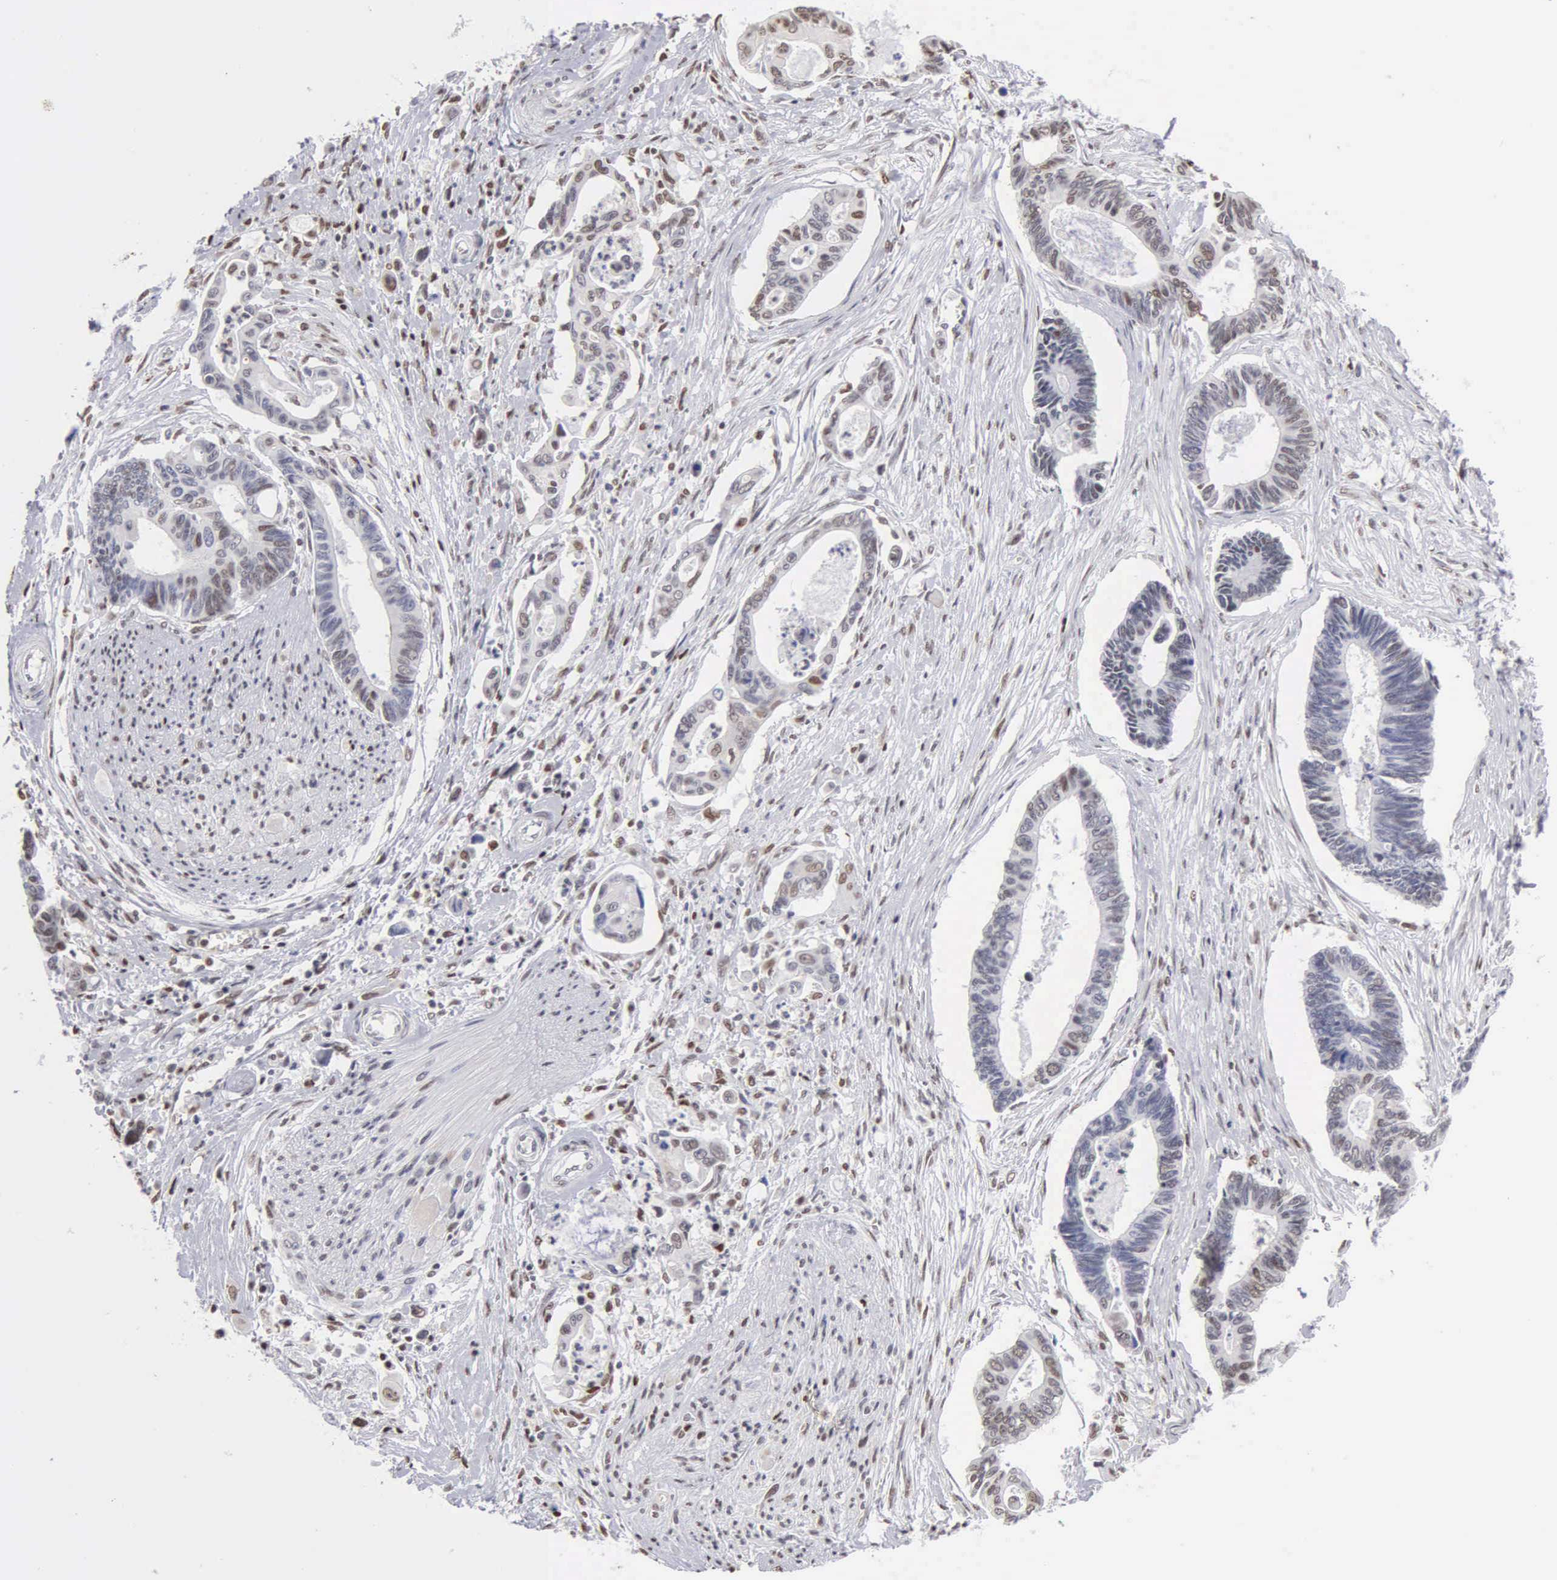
{"staining": {"intensity": "weak", "quantity": "<25%", "location": "nuclear"}, "tissue": "pancreatic cancer", "cell_type": "Tumor cells", "image_type": "cancer", "snomed": [{"axis": "morphology", "description": "Adenocarcinoma, NOS"}, {"axis": "topography", "description": "Pancreas"}], "caption": "IHC of human pancreatic cancer (adenocarcinoma) shows no positivity in tumor cells. Brightfield microscopy of immunohistochemistry (IHC) stained with DAB (3,3'-diaminobenzidine) (brown) and hematoxylin (blue), captured at high magnification.", "gene": "CCNG1", "patient": {"sex": "female", "age": 70}}